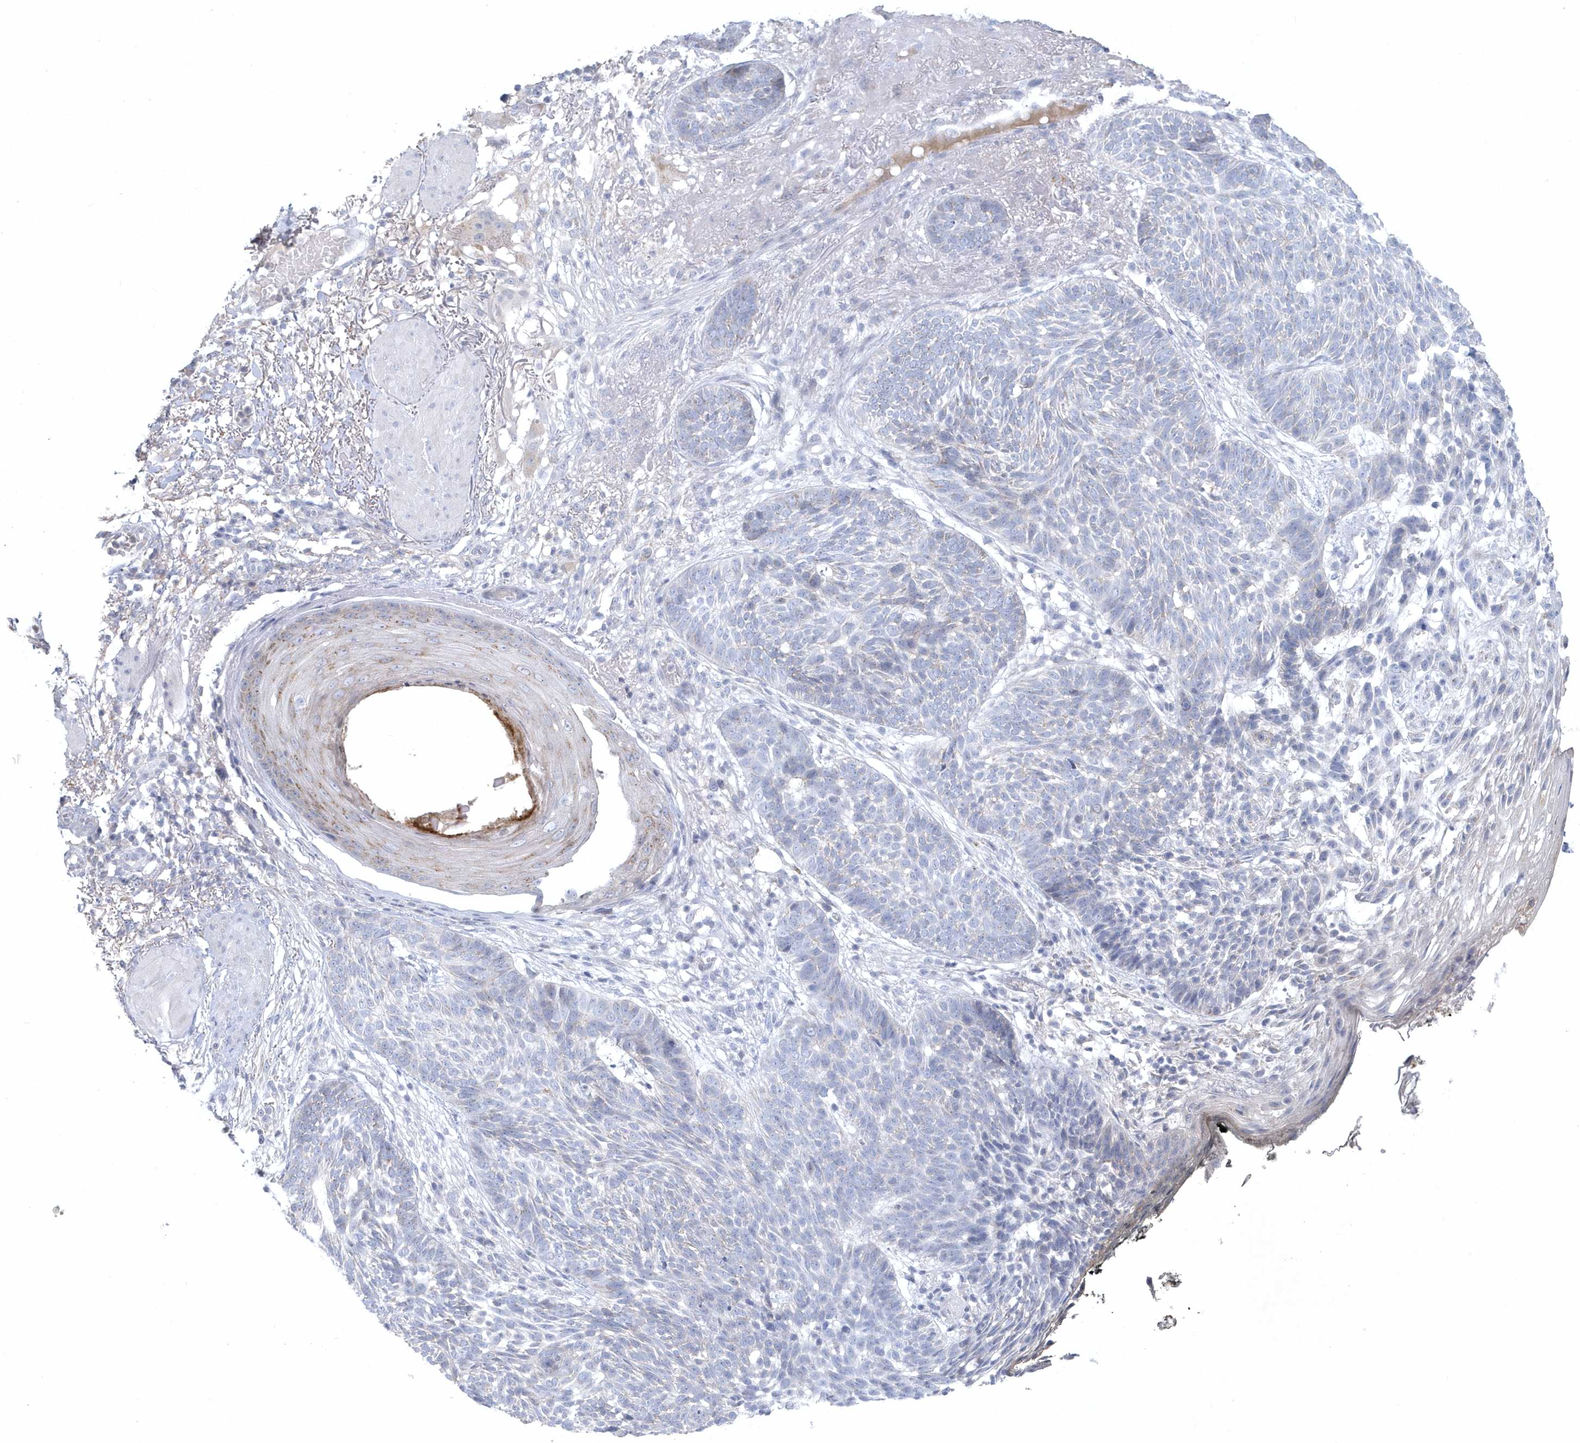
{"staining": {"intensity": "negative", "quantity": "none", "location": "none"}, "tissue": "skin cancer", "cell_type": "Tumor cells", "image_type": "cancer", "snomed": [{"axis": "morphology", "description": "Normal tissue, NOS"}, {"axis": "morphology", "description": "Basal cell carcinoma"}, {"axis": "topography", "description": "Skin"}], "caption": "An image of basal cell carcinoma (skin) stained for a protein demonstrates no brown staining in tumor cells.", "gene": "NIPAL1", "patient": {"sex": "male", "age": 64}}